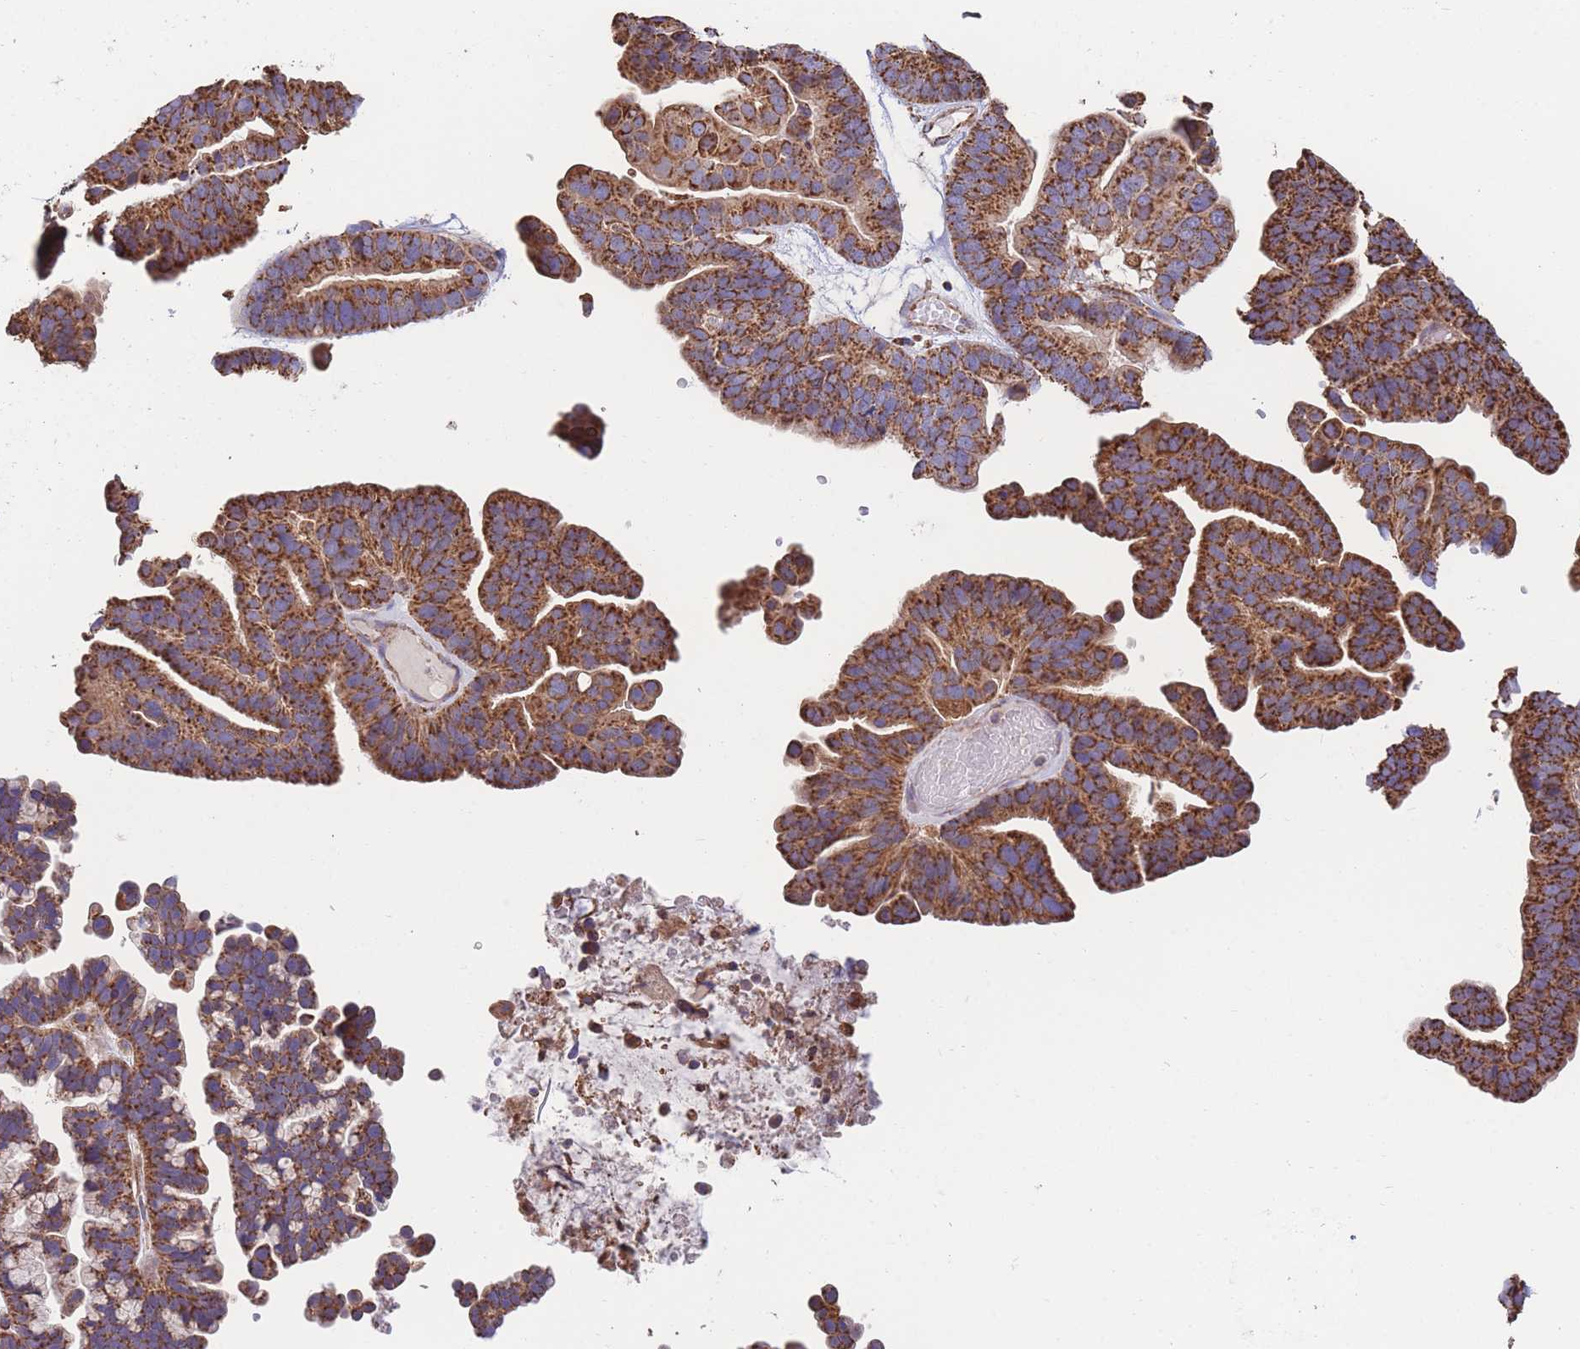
{"staining": {"intensity": "strong", "quantity": ">75%", "location": "cytoplasmic/membranous"}, "tissue": "ovarian cancer", "cell_type": "Tumor cells", "image_type": "cancer", "snomed": [{"axis": "morphology", "description": "Cystadenocarcinoma, serous, NOS"}, {"axis": "topography", "description": "Ovary"}], "caption": "Tumor cells demonstrate strong cytoplasmic/membranous staining in approximately >75% of cells in ovarian cancer.", "gene": "FKBP8", "patient": {"sex": "female", "age": 56}}